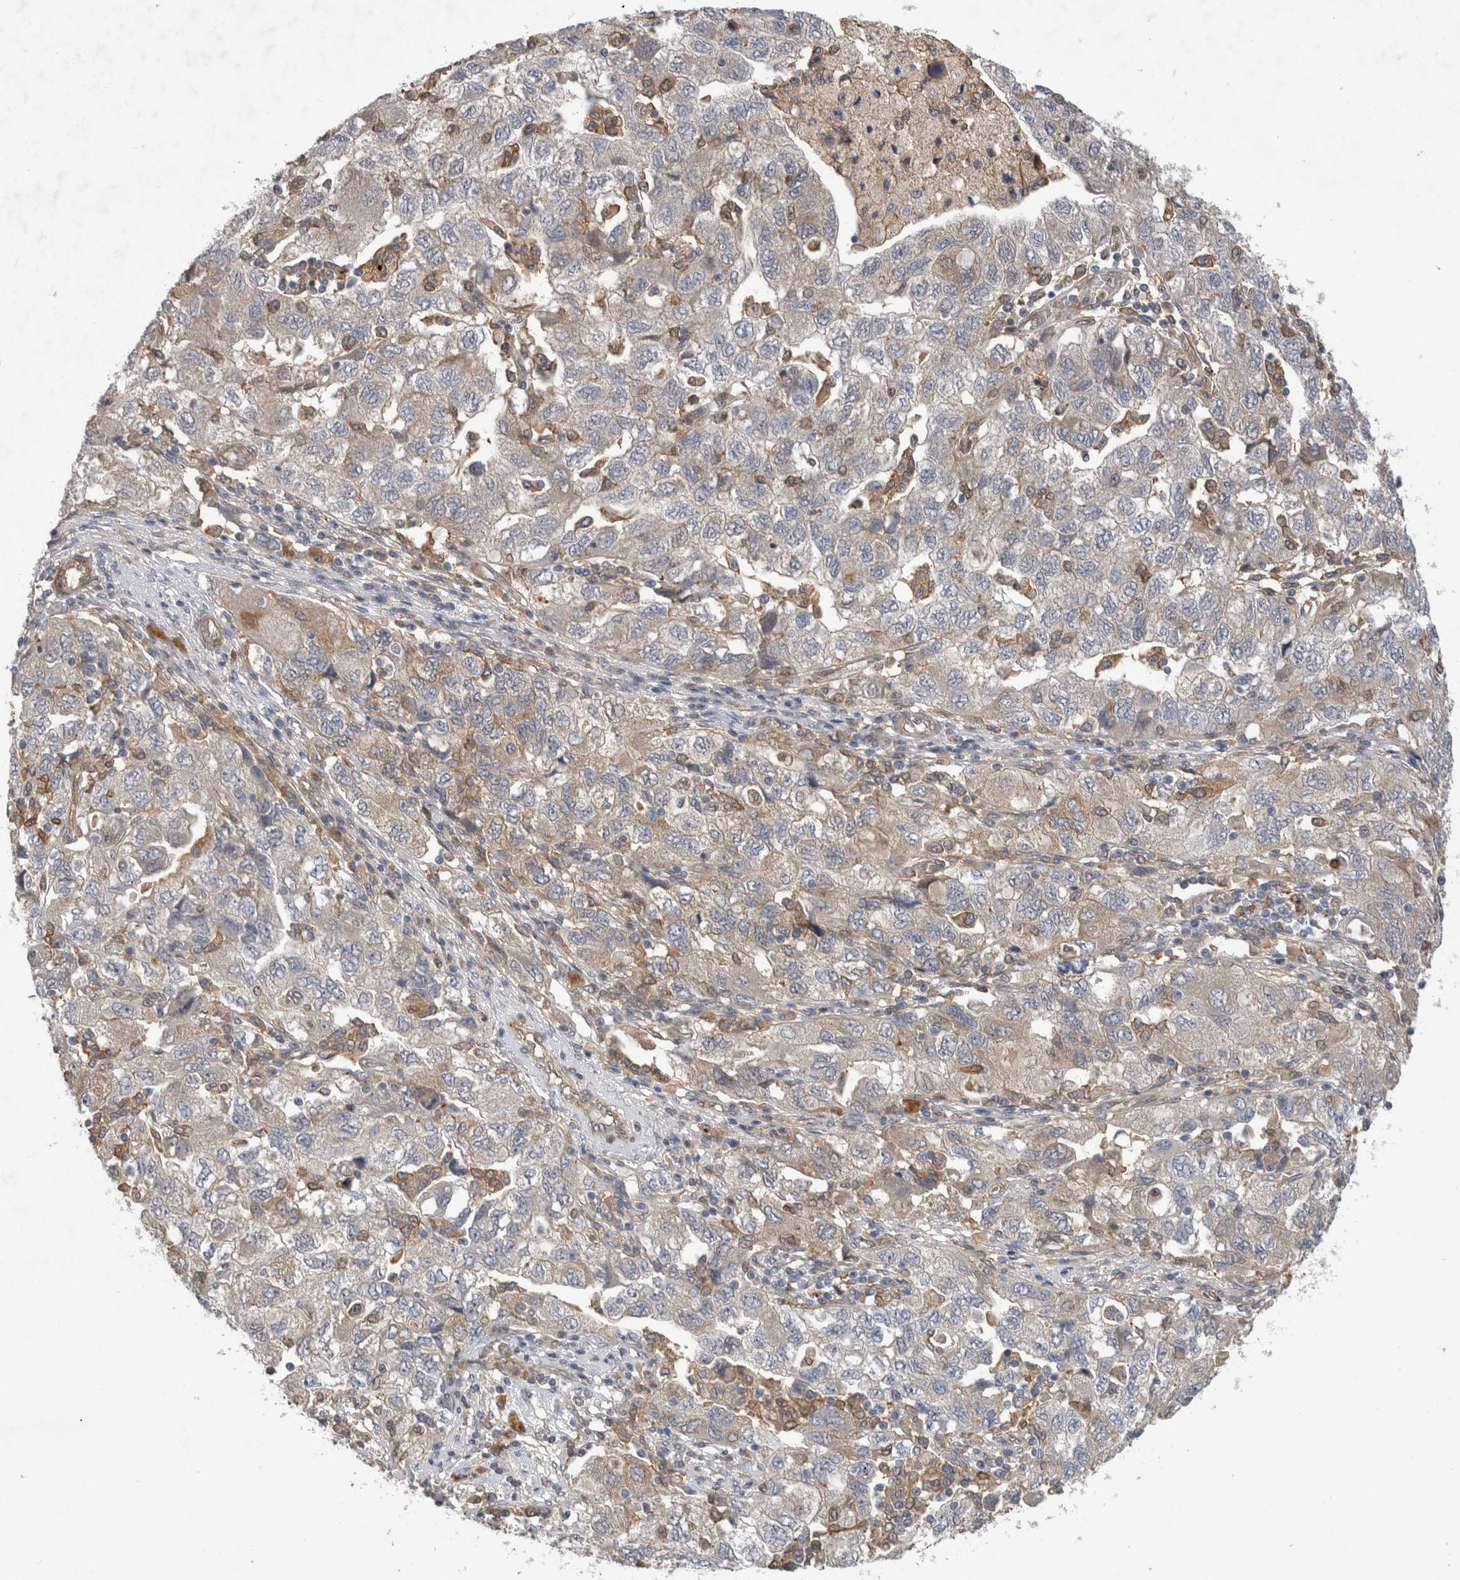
{"staining": {"intensity": "negative", "quantity": "none", "location": "none"}, "tissue": "ovarian cancer", "cell_type": "Tumor cells", "image_type": "cancer", "snomed": [{"axis": "morphology", "description": "Carcinoma, NOS"}, {"axis": "morphology", "description": "Cystadenocarcinoma, serous, NOS"}, {"axis": "topography", "description": "Ovary"}], "caption": "The immunohistochemistry (IHC) photomicrograph has no significant positivity in tumor cells of ovarian cancer tissue.", "gene": "ANKFY1", "patient": {"sex": "female", "age": 69}}